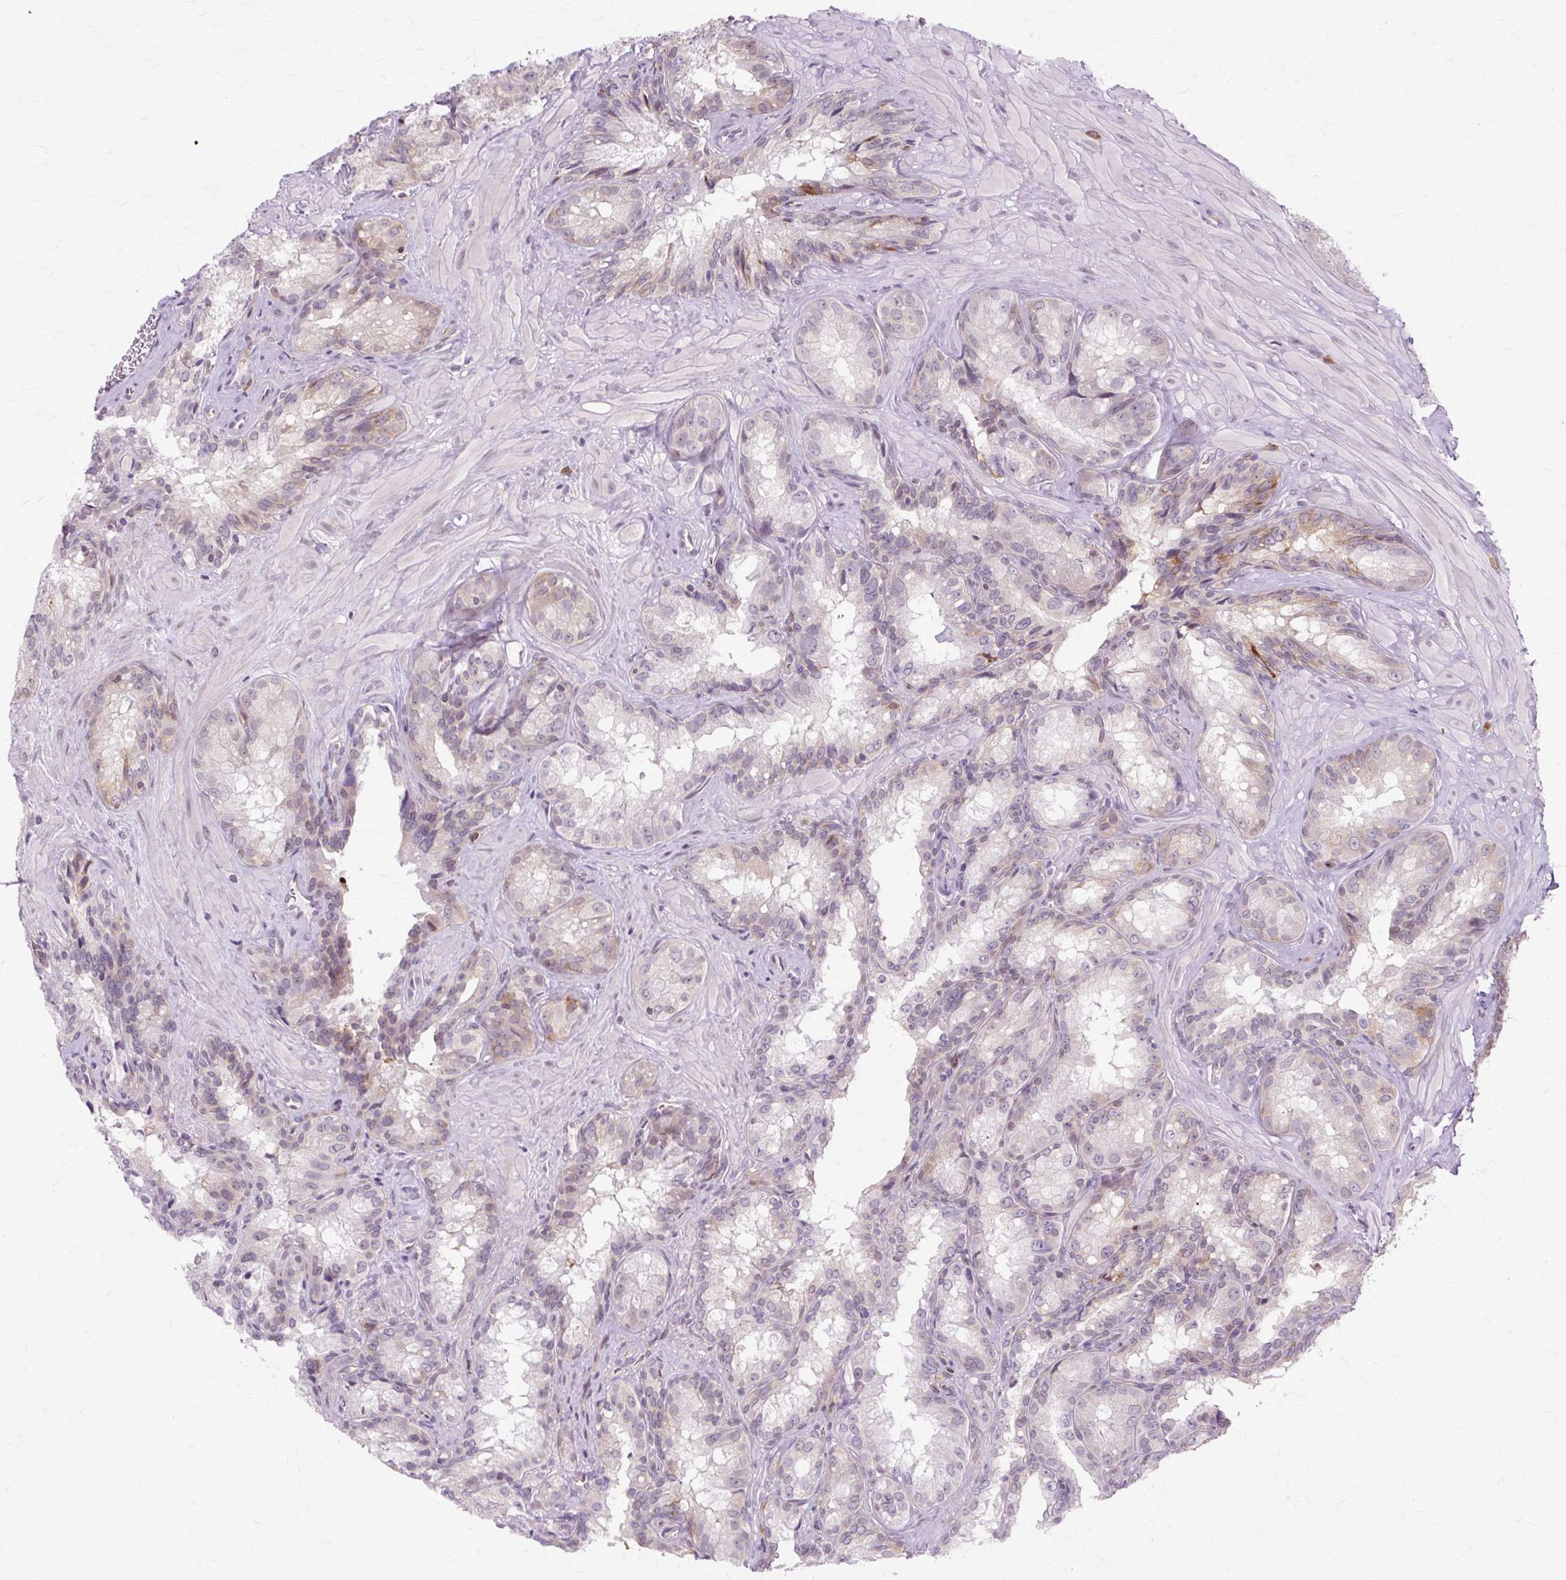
{"staining": {"intensity": "moderate", "quantity": "<25%", "location": "cytoplasmic/membranous"}, "tissue": "seminal vesicle", "cell_type": "Glandular cells", "image_type": "normal", "snomed": [{"axis": "morphology", "description": "Normal tissue, NOS"}, {"axis": "topography", "description": "Seminal veicle"}], "caption": "A brown stain highlights moderate cytoplasmic/membranous staining of a protein in glandular cells of unremarkable seminal vesicle. The protein of interest is stained brown, and the nuclei are stained in blue (DAB (3,3'-diaminobenzidine) IHC with brightfield microscopy, high magnification).", "gene": "ZNF35", "patient": {"sex": "male", "age": 47}}